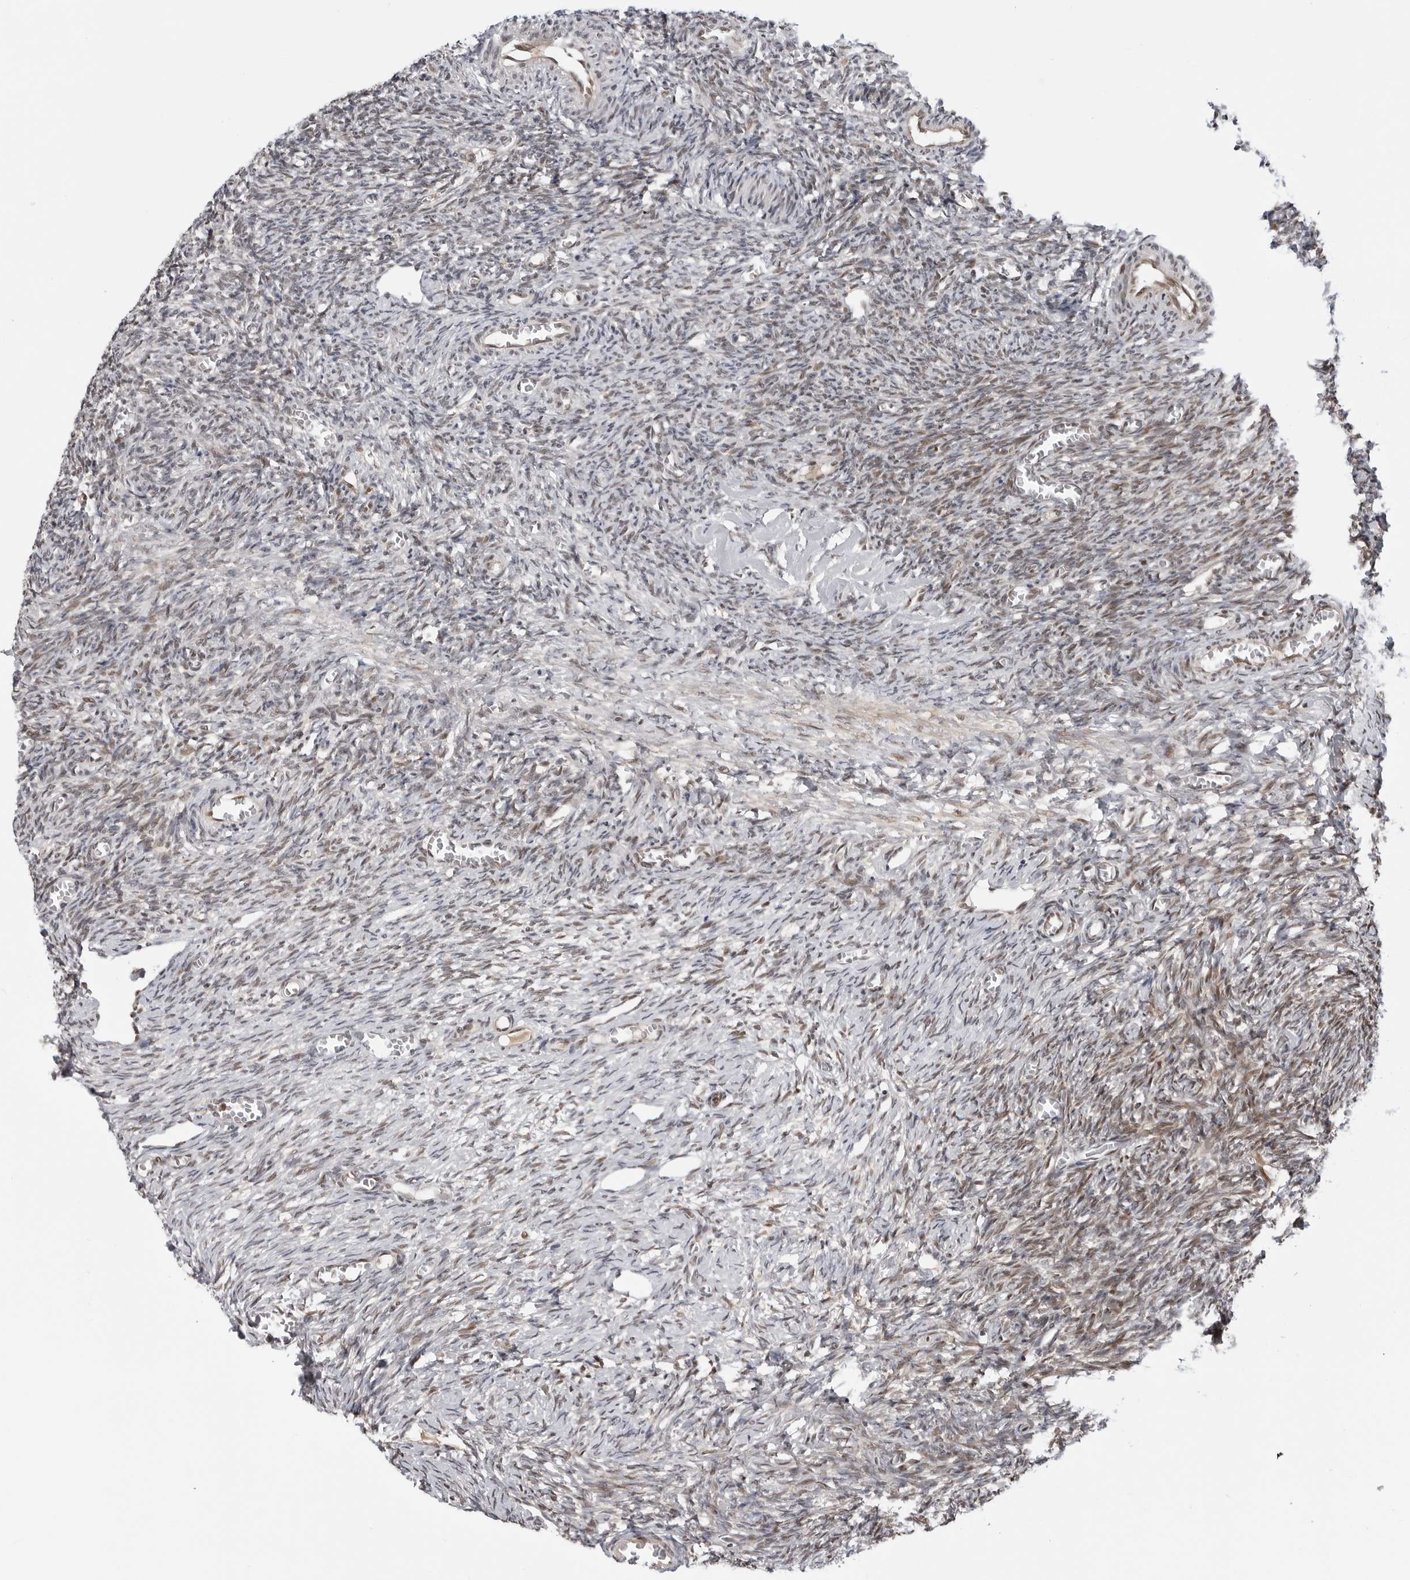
{"staining": {"intensity": "weak", "quantity": "25%-75%", "location": "nuclear"}, "tissue": "ovary", "cell_type": "Ovarian stroma cells", "image_type": "normal", "snomed": [{"axis": "morphology", "description": "Normal tissue, NOS"}, {"axis": "topography", "description": "Ovary"}], "caption": "DAB (3,3'-diaminobenzidine) immunohistochemical staining of benign ovary reveals weak nuclear protein expression in about 25%-75% of ovarian stroma cells. The protein of interest is stained brown, and the nuclei are stained in blue (DAB (3,3'-diaminobenzidine) IHC with brightfield microscopy, high magnification).", "gene": "C8orf33", "patient": {"sex": "female", "age": 27}}